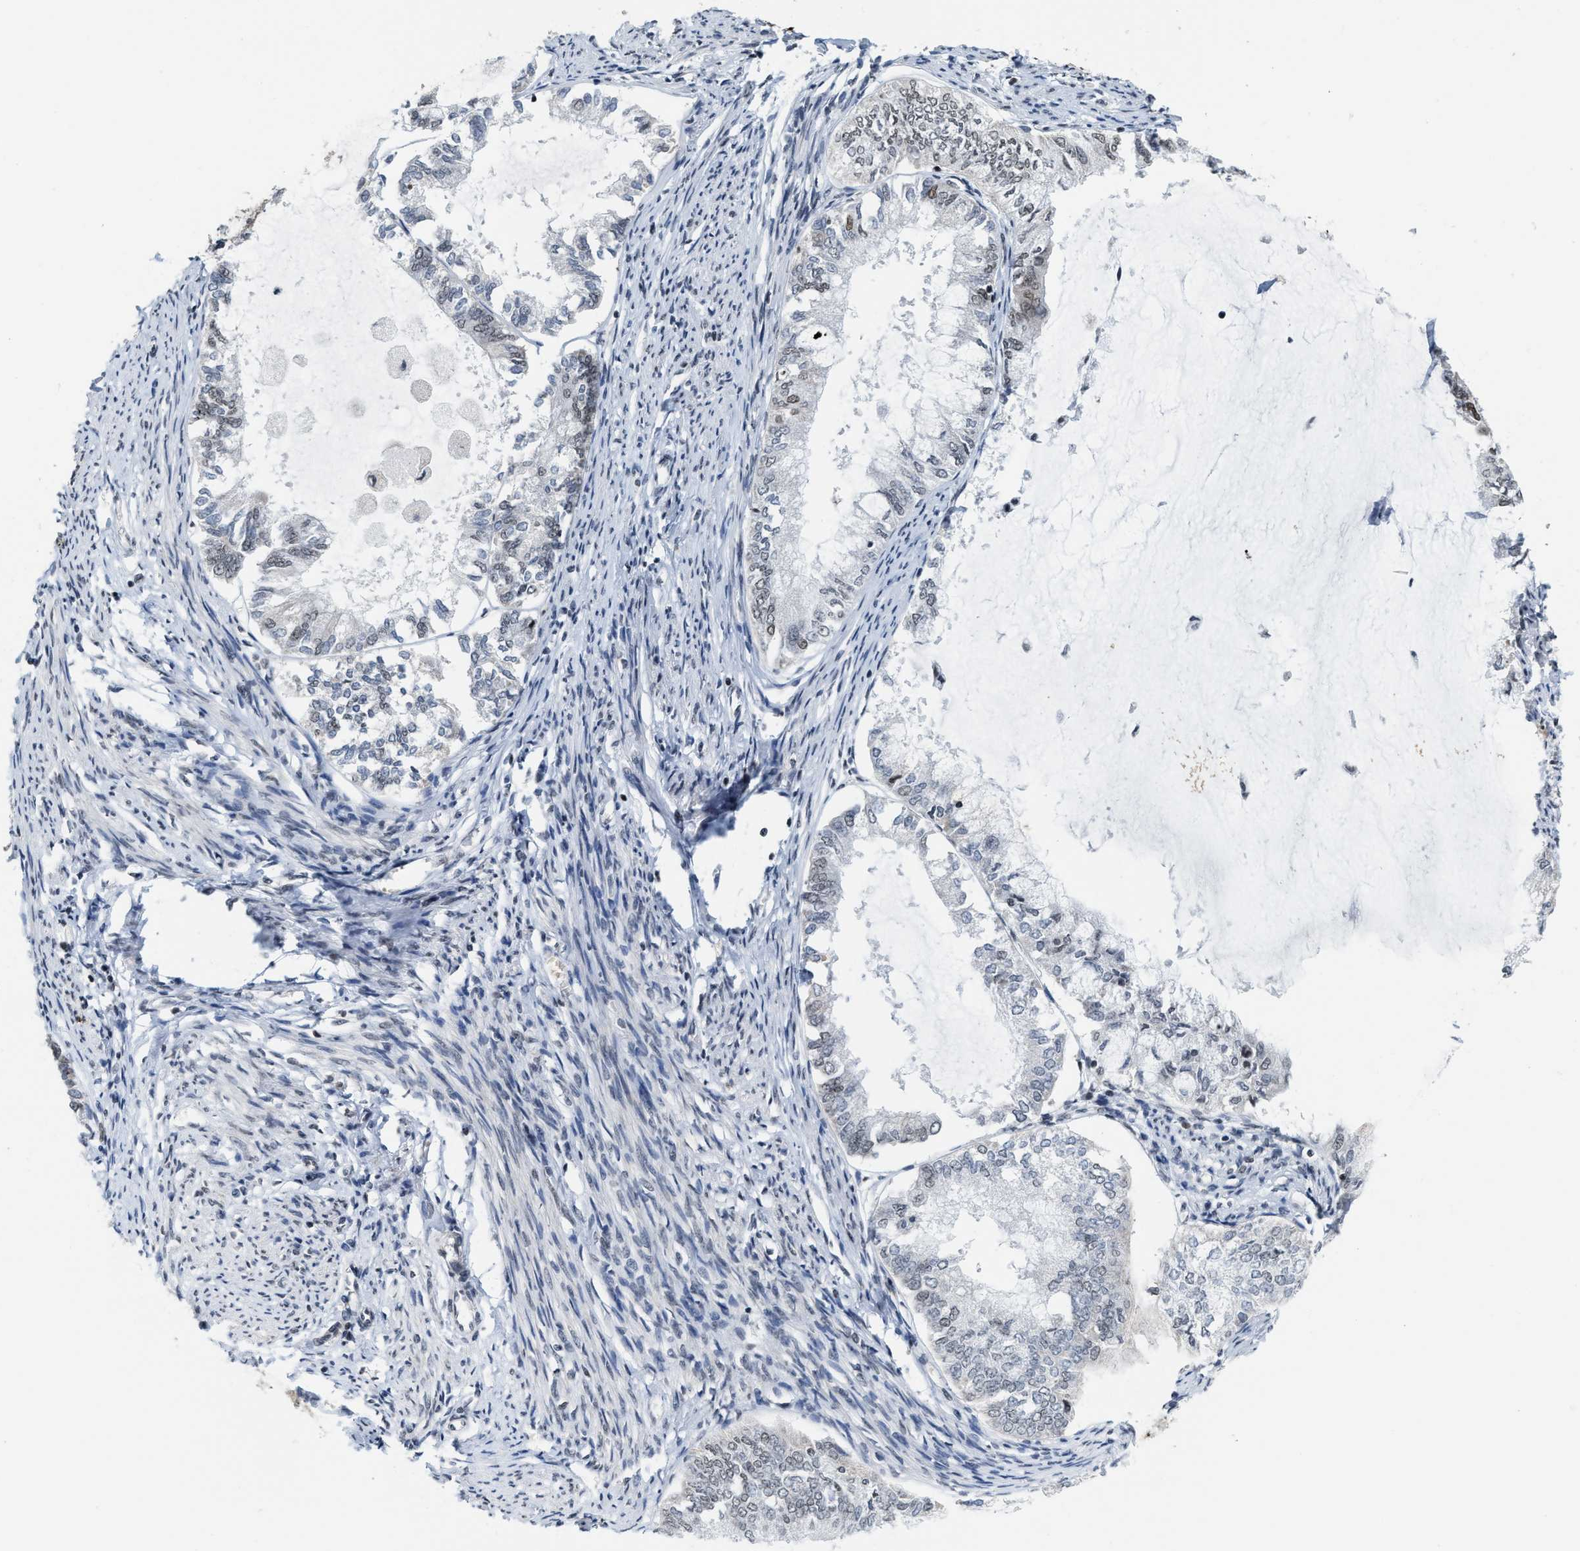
{"staining": {"intensity": "weak", "quantity": "<25%", "location": "nuclear"}, "tissue": "endometrial cancer", "cell_type": "Tumor cells", "image_type": "cancer", "snomed": [{"axis": "morphology", "description": "Adenocarcinoma, NOS"}, {"axis": "topography", "description": "Endometrium"}], "caption": "Endometrial cancer stained for a protein using immunohistochemistry reveals no expression tumor cells.", "gene": "ANKRD6", "patient": {"sex": "female", "age": 86}}